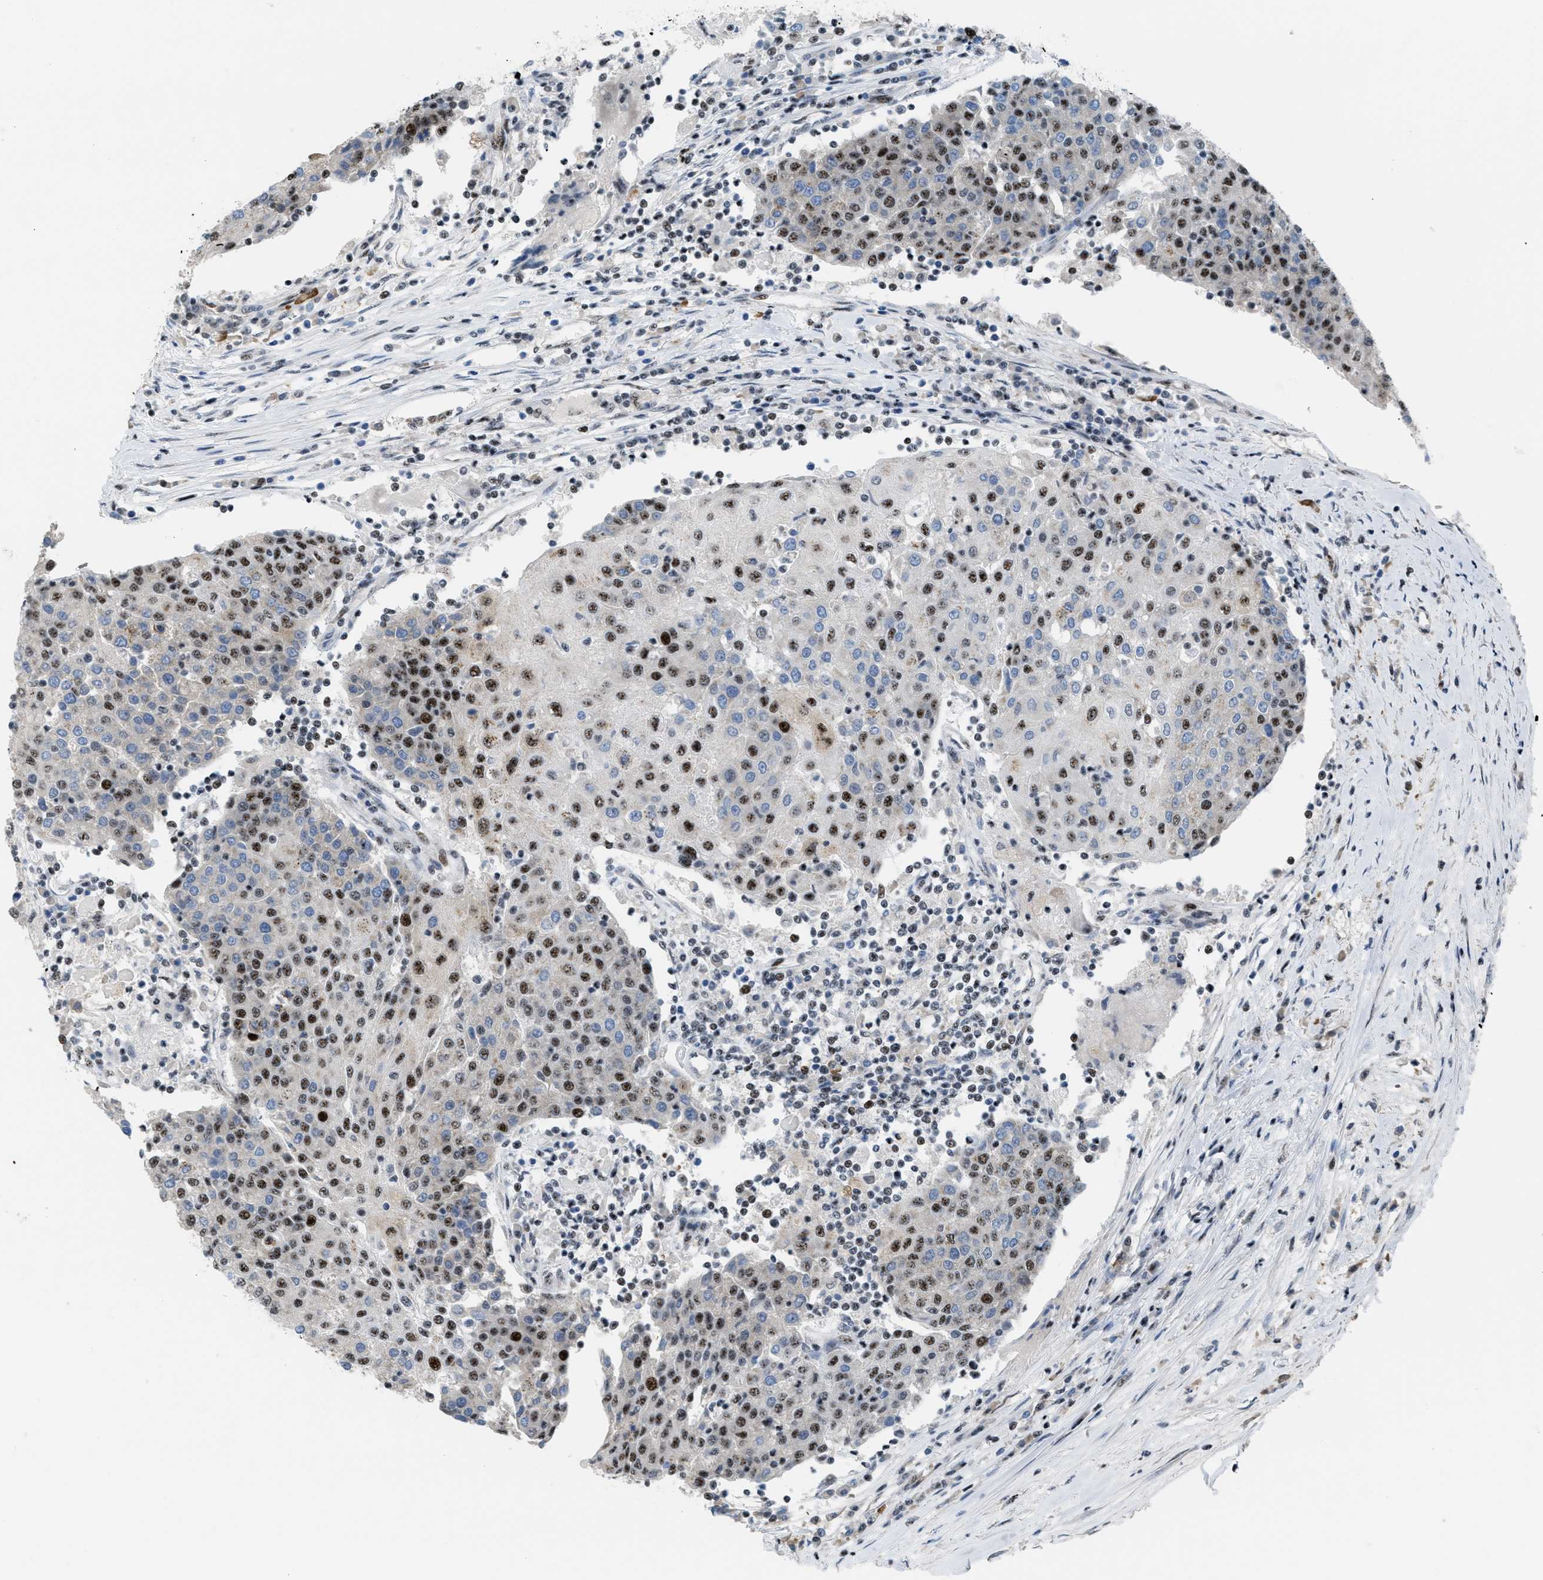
{"staining": {"intensity": "moderate", "quantity": "25%-75%", "location": "nuclear"}, "tissue": "urothelial cancer", "cell_type": "Tumor cells", "image_type": "cancer", "snomed": [{"axis": "morphology", "description": "Urothelial carcinoma, High grade"}, {"axis": "topography", "description": "Urinary bladder"}], "caption": "Moderate nuclear protein expression is present in about 25%-75% of tumor cells in high-grade urothelial carcinoma. (DAB (3,3'-diaminobenzidine) IHC, brown staining for protein, blue staining for nuclei).", "gene": "CDR2", "patient": {"sex": "female", "age": 85}}